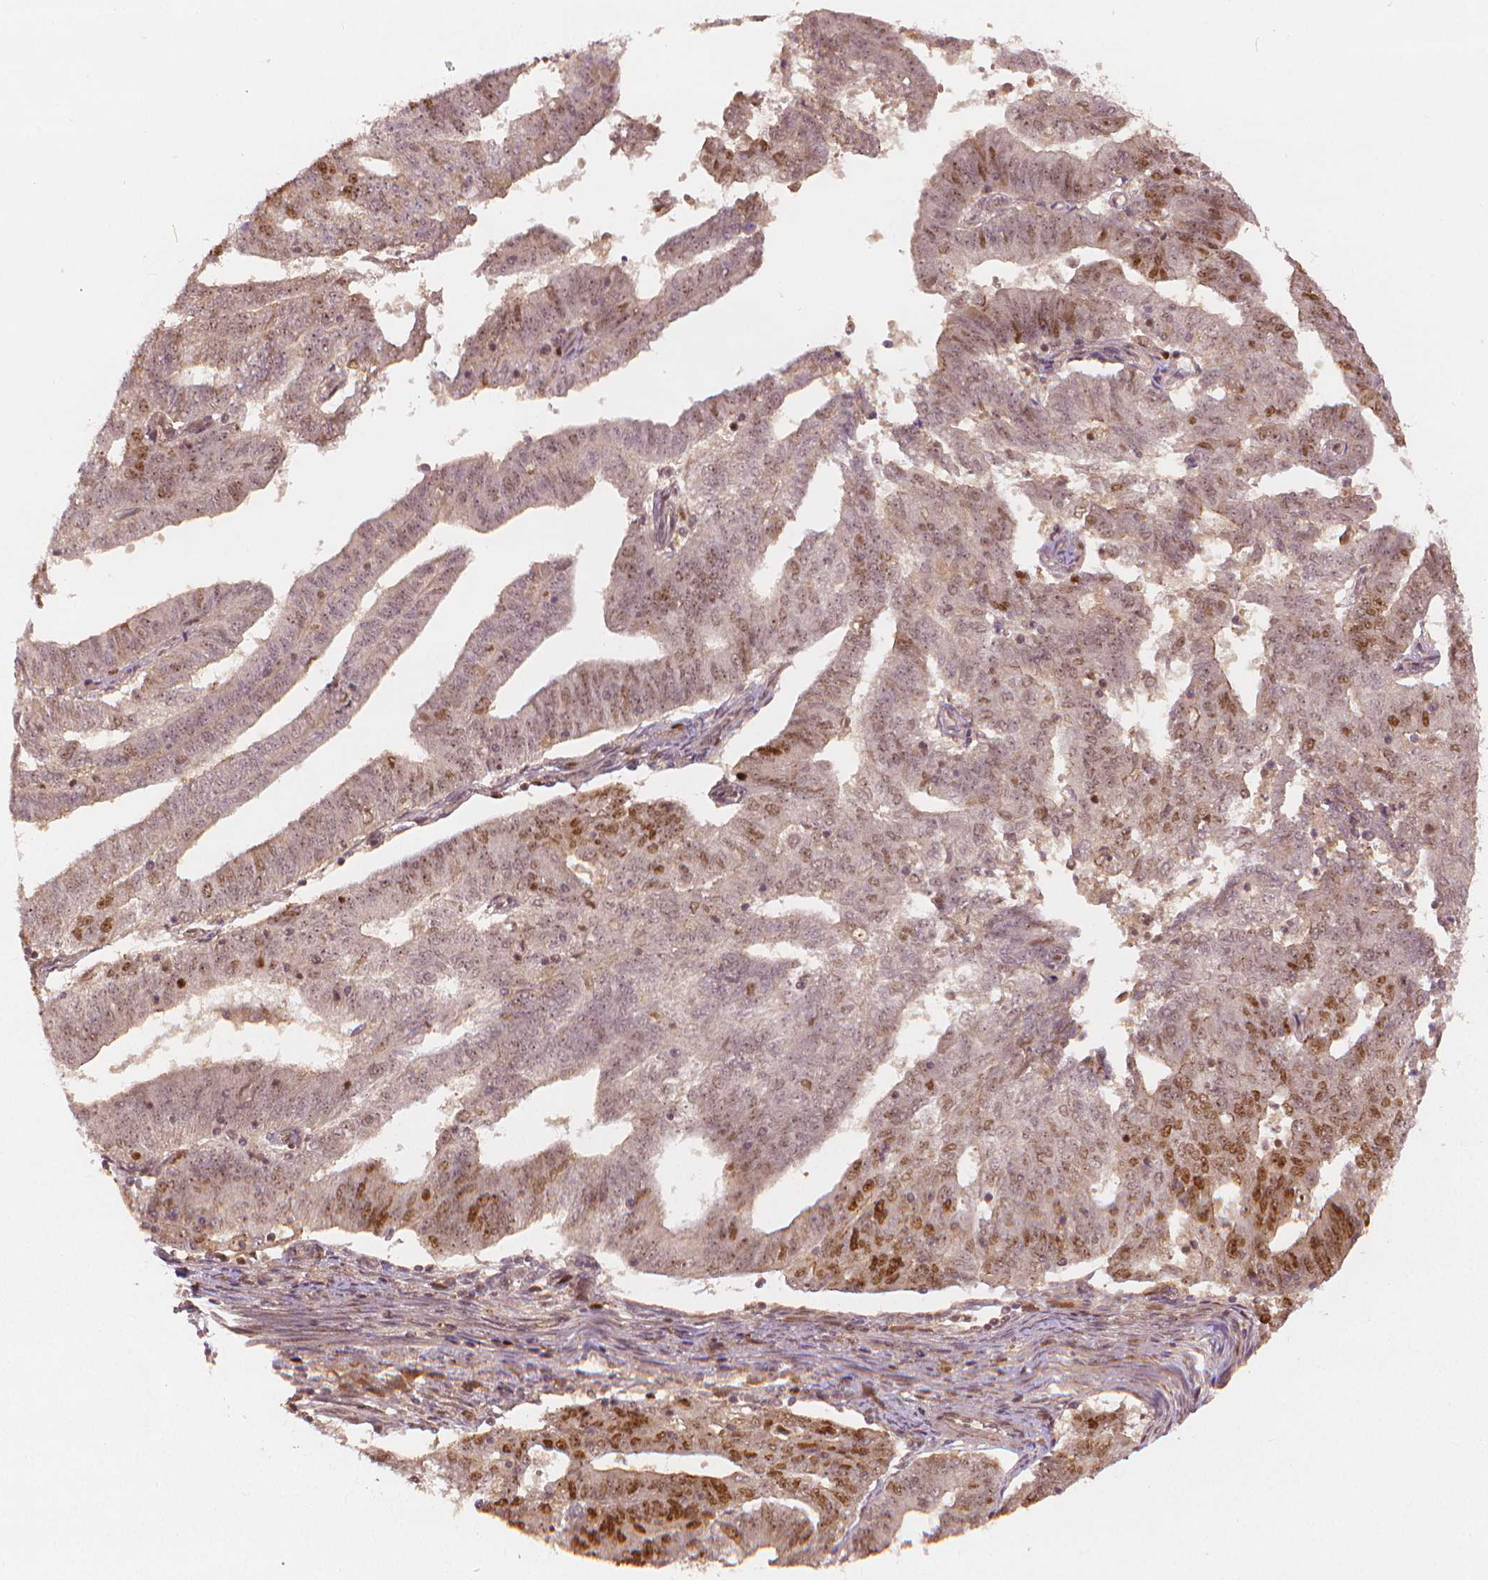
{"staining": {"intensity": "strong", "quantity": "<25%", "location": "nuclear"}, "tissue": "endometrial cancer", "cell_type": "Tumor cells", "image_type": "cancer", "snomed": [{"axis": "morphology", "description": "Adenocarcinoma, NOS"}, {"axis": "topography", "description": "Endometrium"}], "caption": "Adenocarcinoma (endometrial) stained with IHC shows strong nuclear staining in approximately <25% of tumor cells.", "gene": "NSD2", "patient": {"sex": "female", "age": 82}}